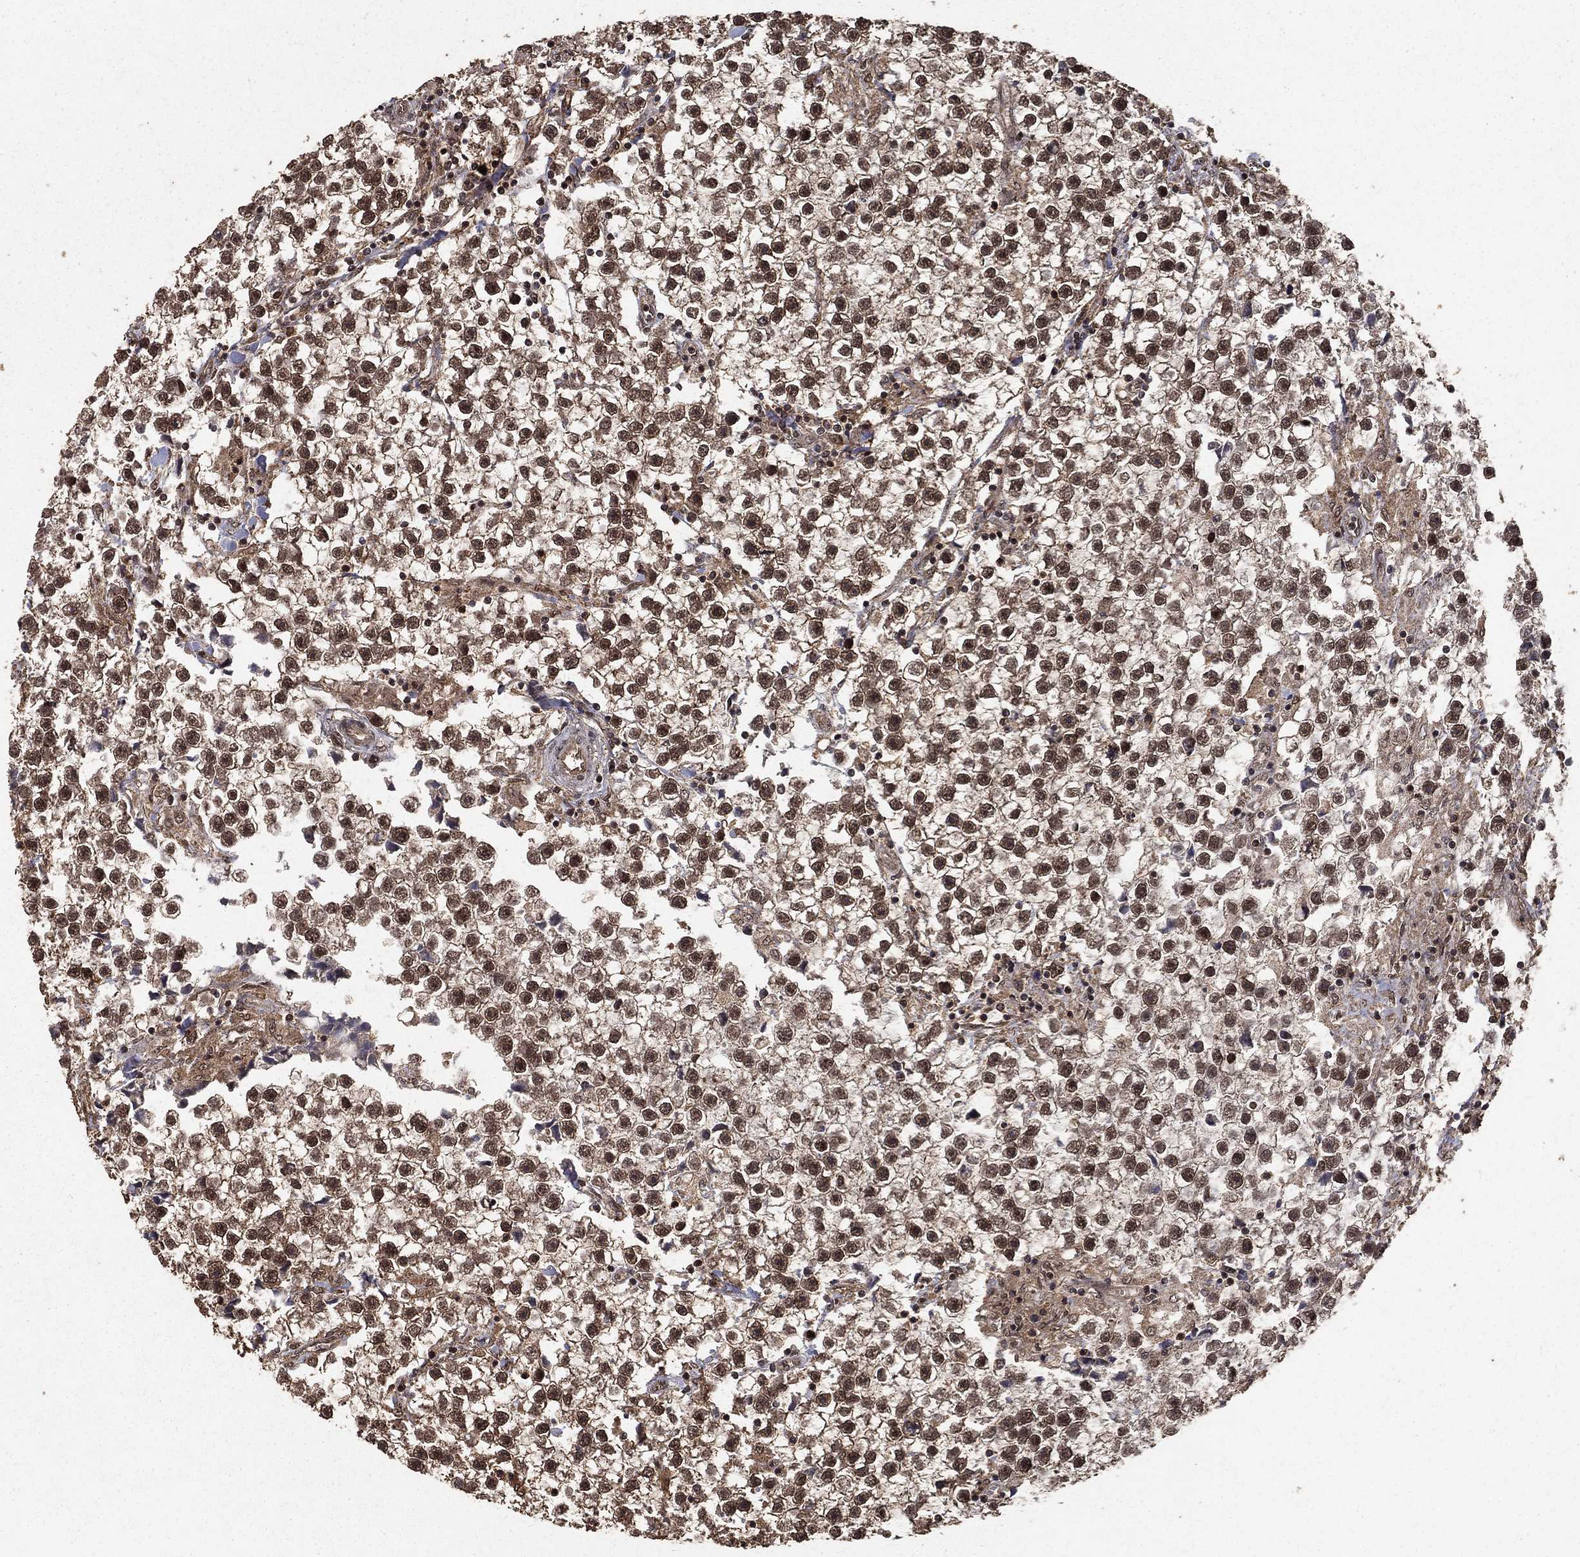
{"staining": {"intensity": "strong", "quantity": "25%-75%", "location": "cytoplasmic/membranous,nuclear"}, "tissue": "testis cancer", "cell_type": "Tumor cells", "image_type": "cancer", "snomed": [{"axis": "morphology", "description": "Seminoma, NOS"}, {"axis": "topography", "description": "Testis"}], "caption": "A photomicrograph showing strong cytoplasmic/membranous and nuclear positivity in about 25%-75% of tumor cells in testis seminoma, as visualized by brown immunohistochemical staining.", "gene": "PRDM1", "patient": {"sex": "male", "age": 59}}